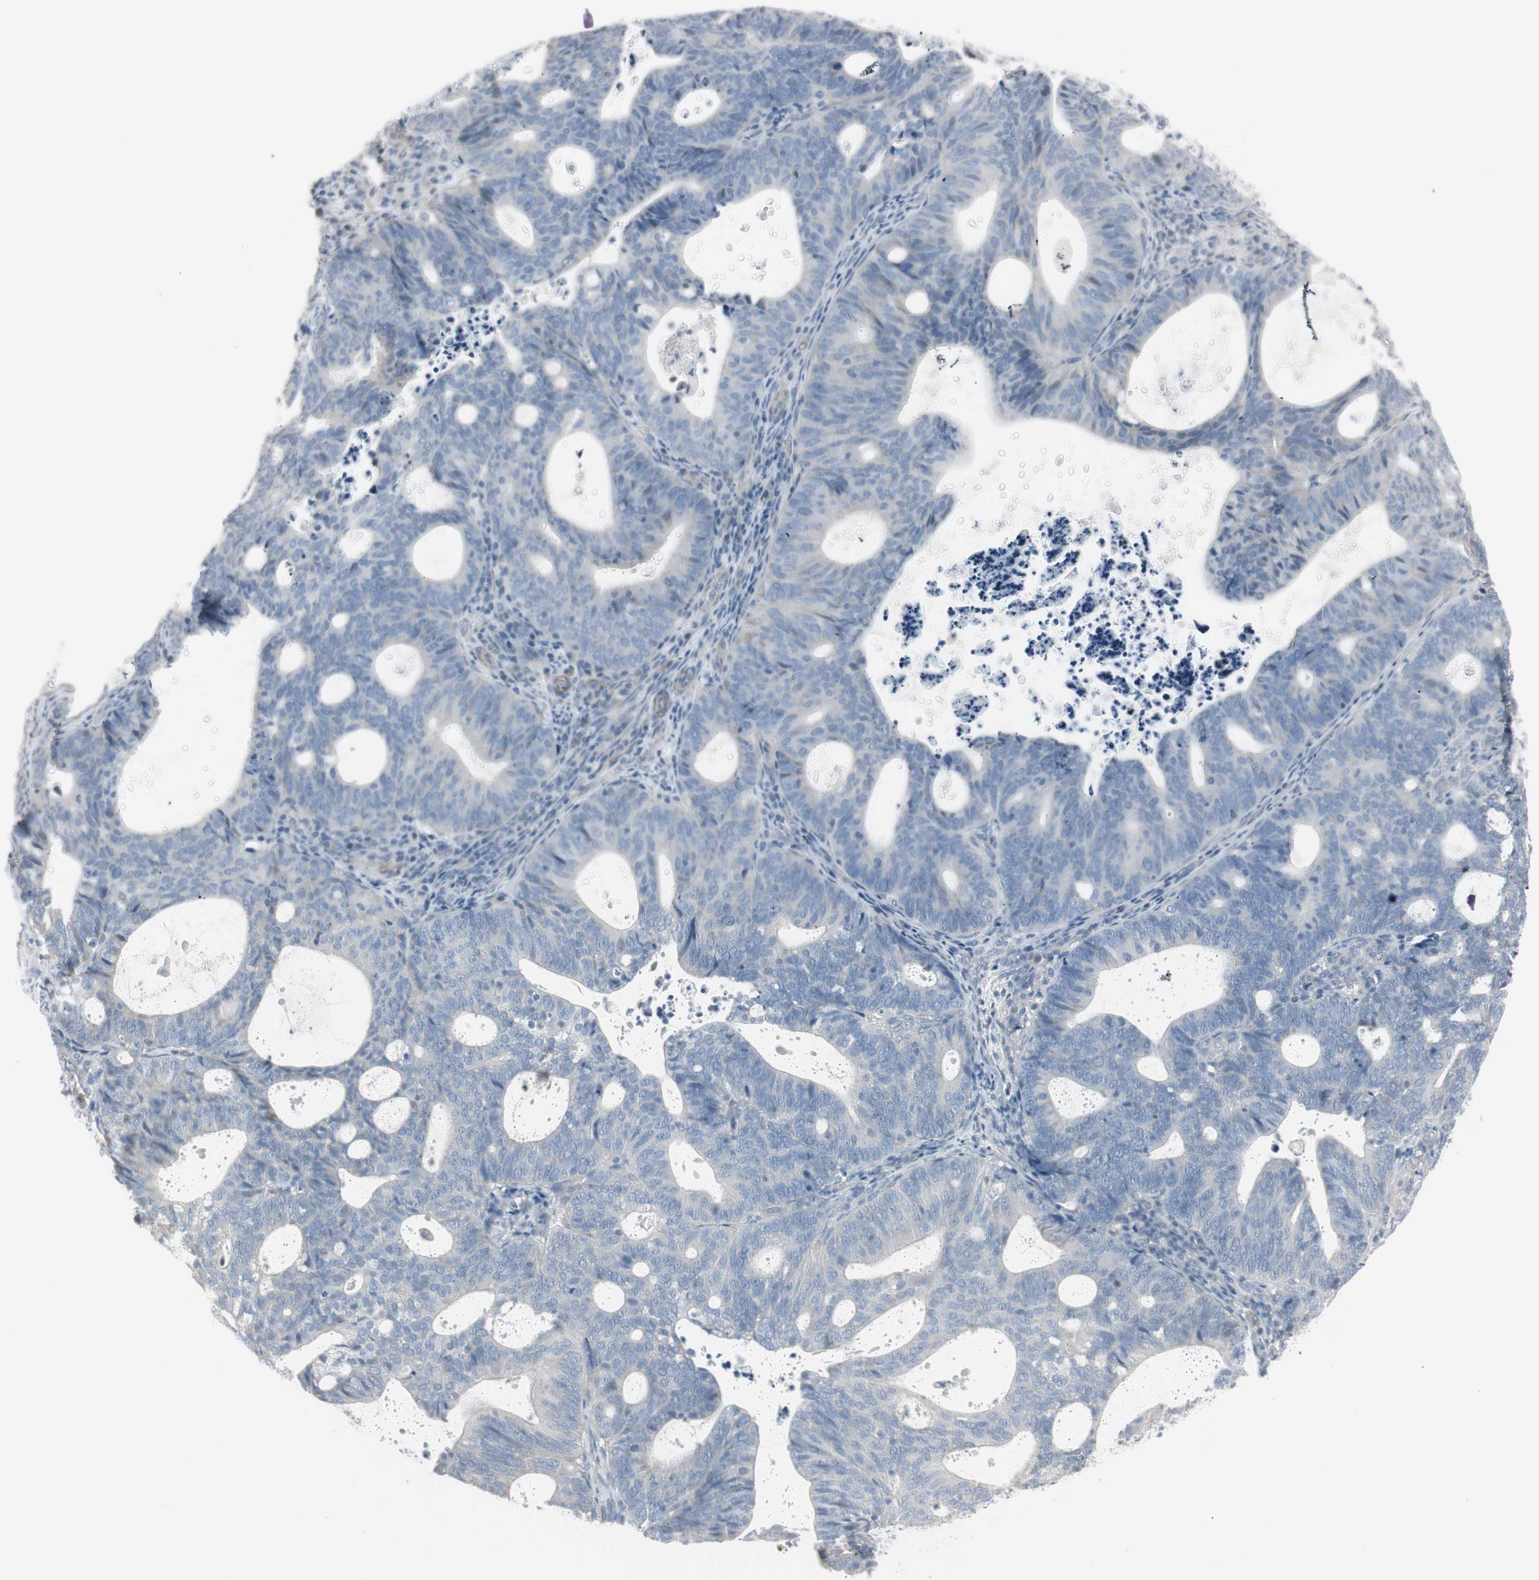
{"staining": {"intensity": "negative", "quantity": "none", "location": "none"}, "tissue": "endometrial cancer", "cell_type": "Tumor cells", "image_type": "cancer", "snomed": [{"axis": "morphology", "description": "Adenocarcinoma, NOS"}, {"axis": "topography", "description": "Uterus"}], "caption": "Immunohistochemistry (IHC) image of endometrial cancer stained for a protein (brown), which exhibits no expression in tumor cells.", "gene": "DMPK", "patient": {"sex": "female", "age": 83}}